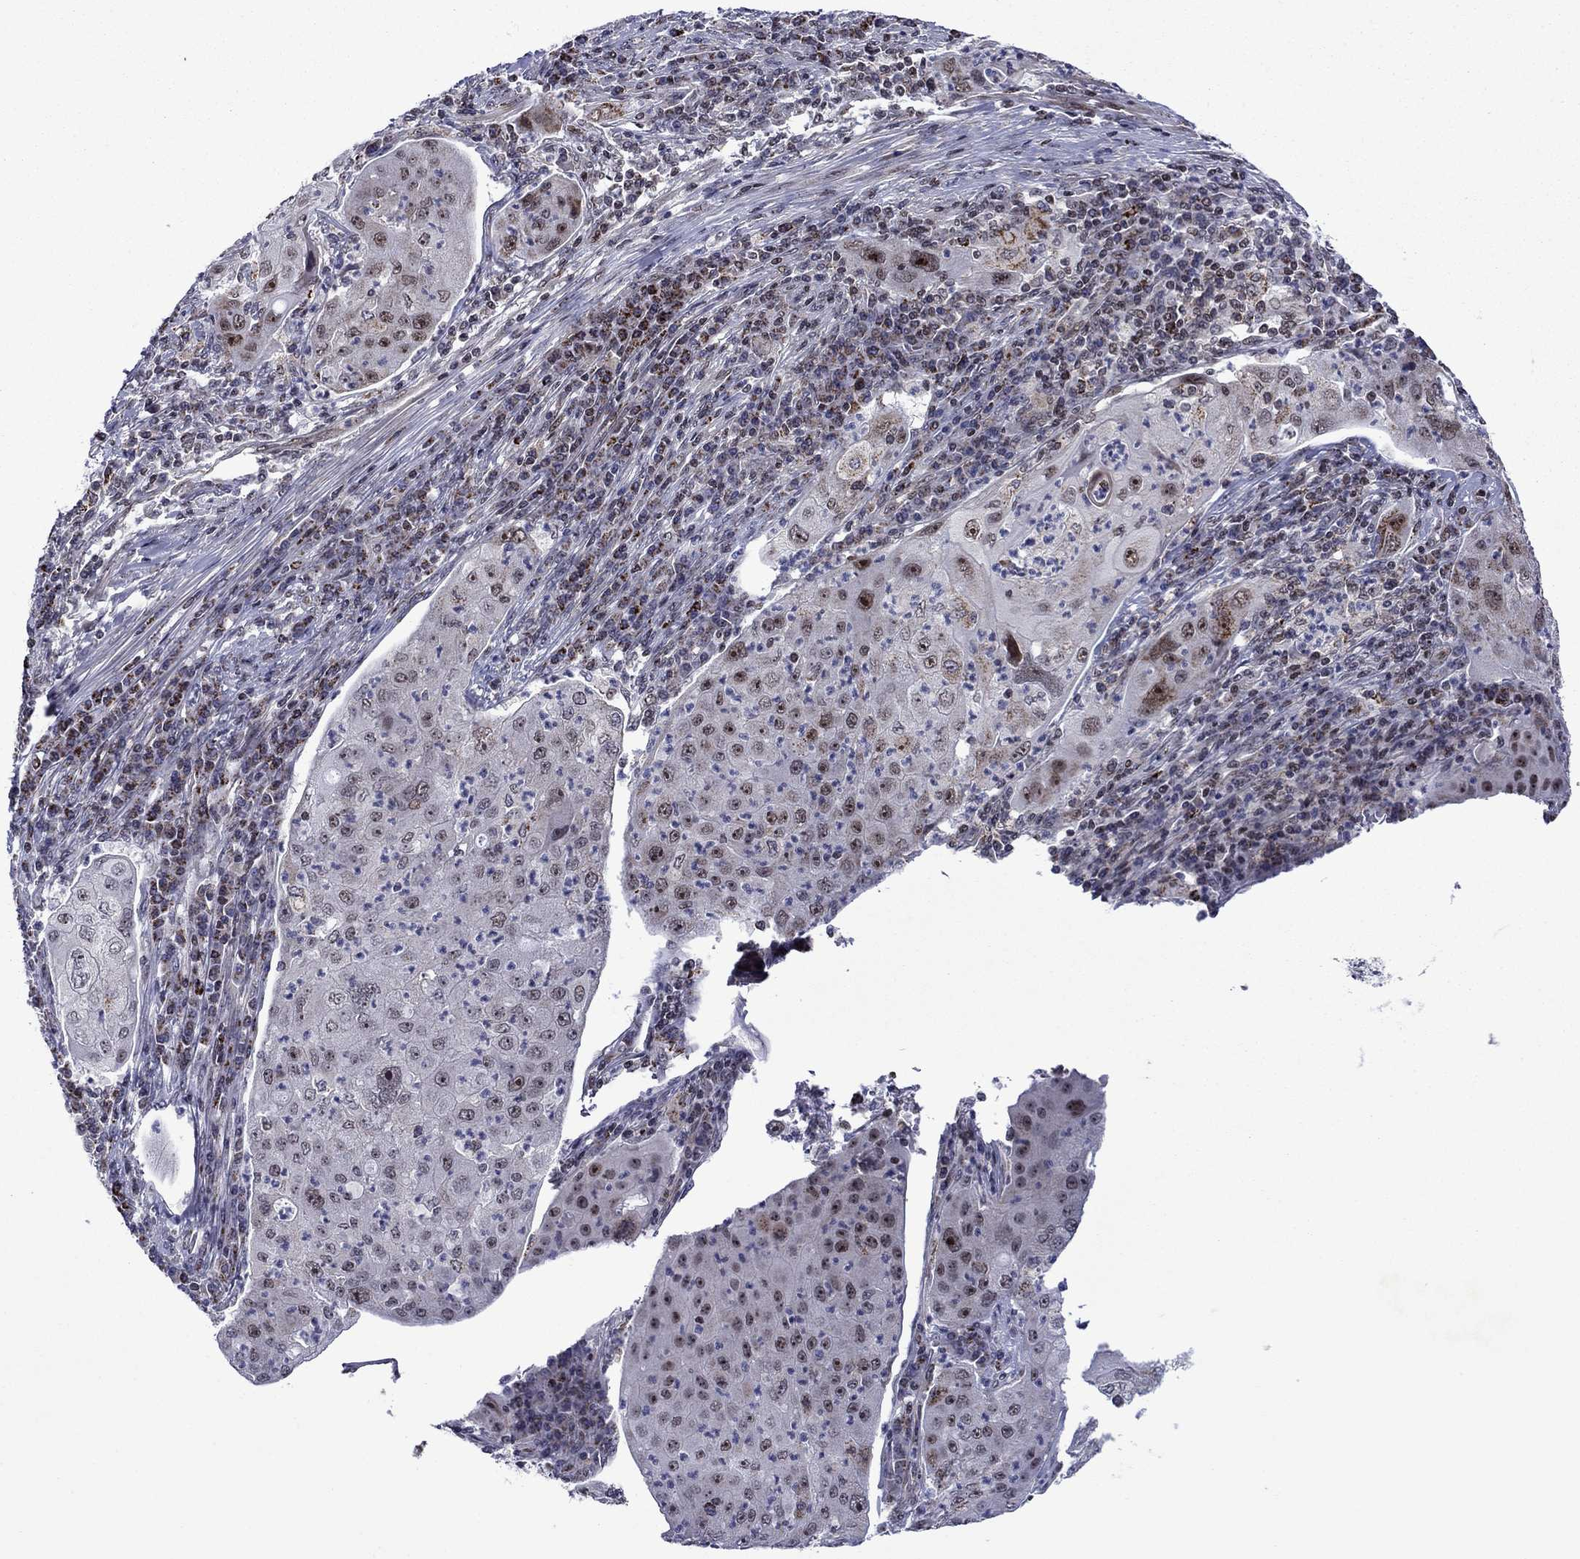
{"staining": {"intensity": "negative", "quantity": "none", "location": "none"}, "tissue": "lung cancer", "cell_type": "Tumor cells", "image_type": "cancer", "snomed": [{"axis": "morphology", "description": "Squamous cell carcinoma, NOS"}, {"axis": "topography", "description": "Lung"}], "caption": "The image exhibits no significant positivity in tumor cells of lung cancer (squamous cell carcinoma).", "gene": "SURF2", "patient": {"sex": "female", "age": 59}}